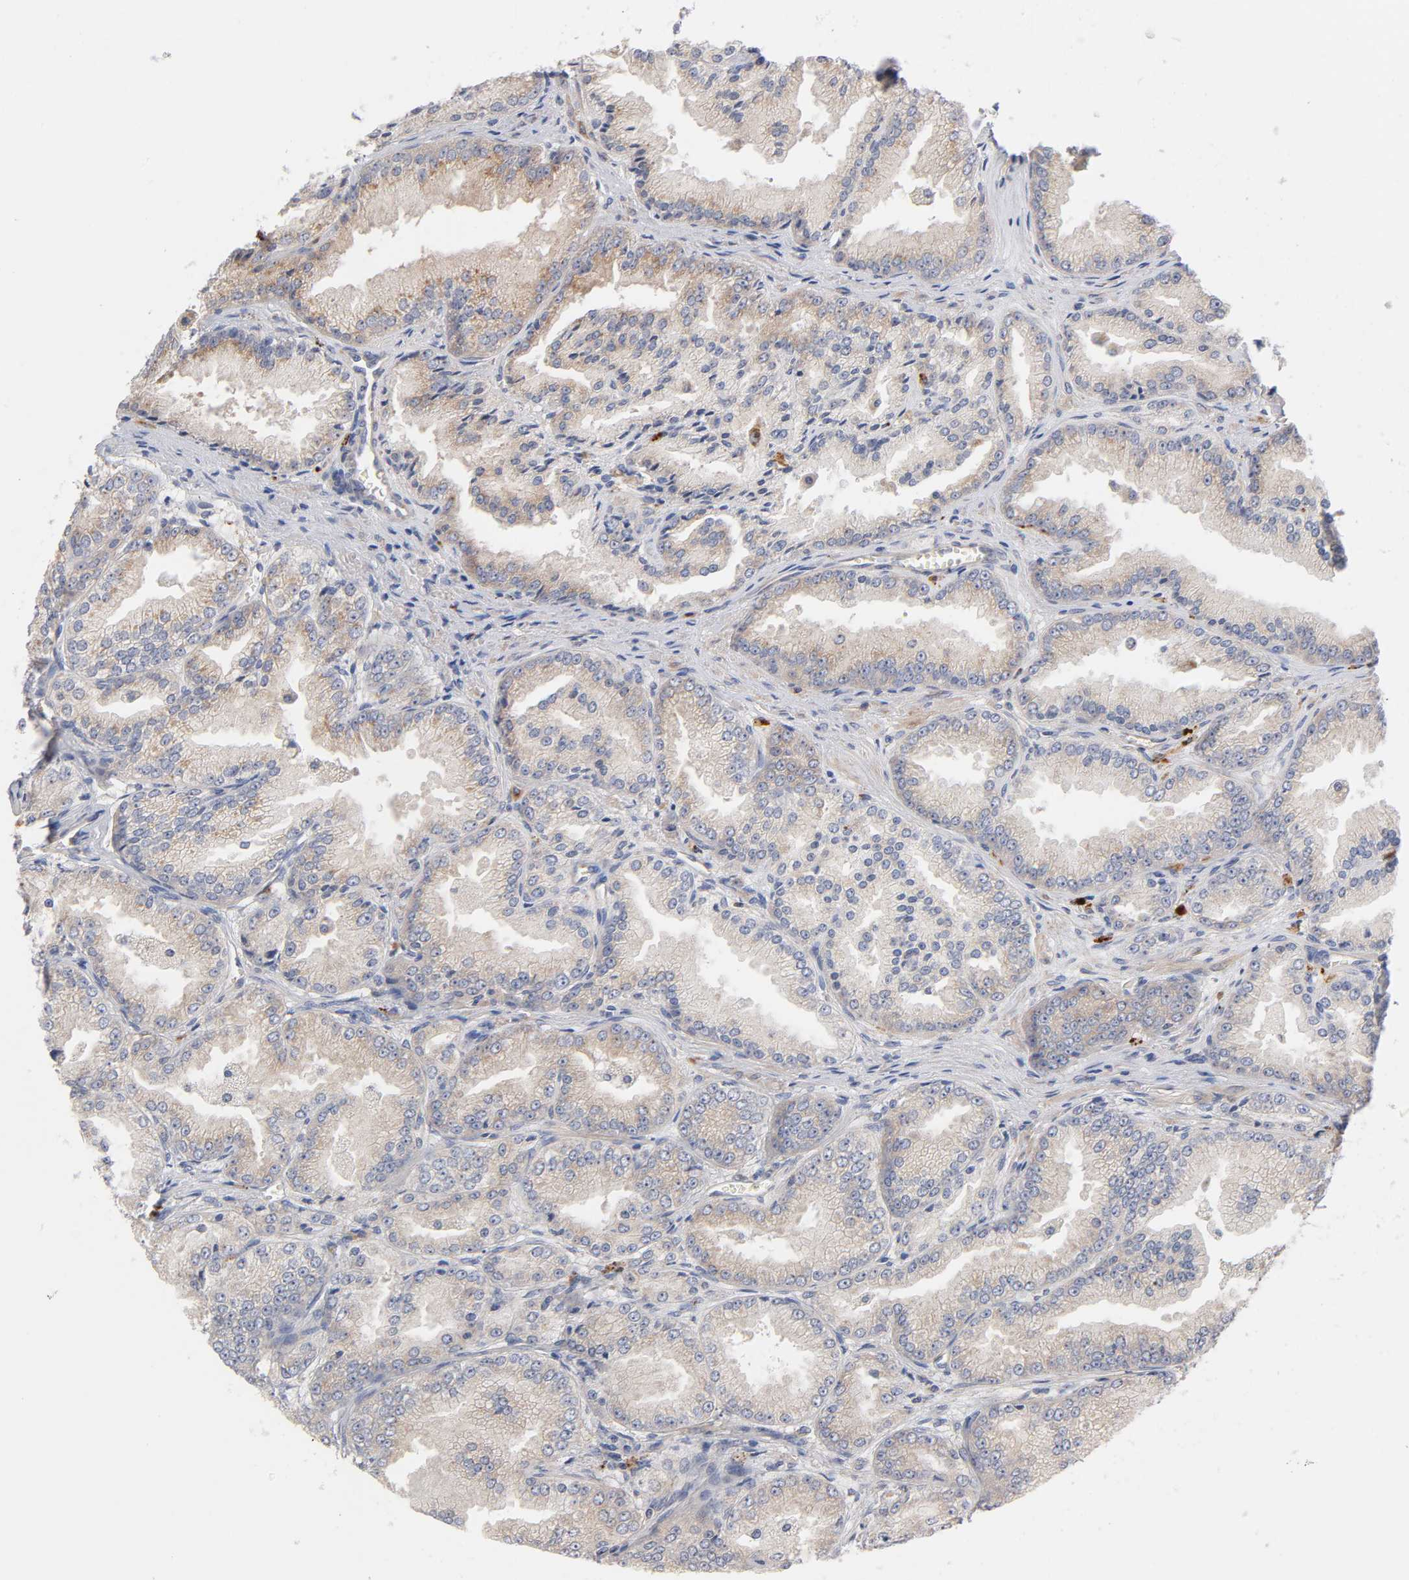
{"staining": {"intensity": "weak", "quantity": ">75%", "location": "cytoplasmic/membranous"}, "tissue": "prostate cancer", "cell_type": "Tumor cells", "image_type": "cancer", "snomed": [{"axis": "morphology", "description": "Adenocarcinoma, High grade"}, {"axis": "topography", "description": "Prostate"}], "caption": "Weak cytoplasmic/membranous staining is appreciated in about >75% of tumor cells in high-grade adenocarcinoma (prostate).", "gene": "C17orf75", "patient": {"sex": "male", "age": 61}}